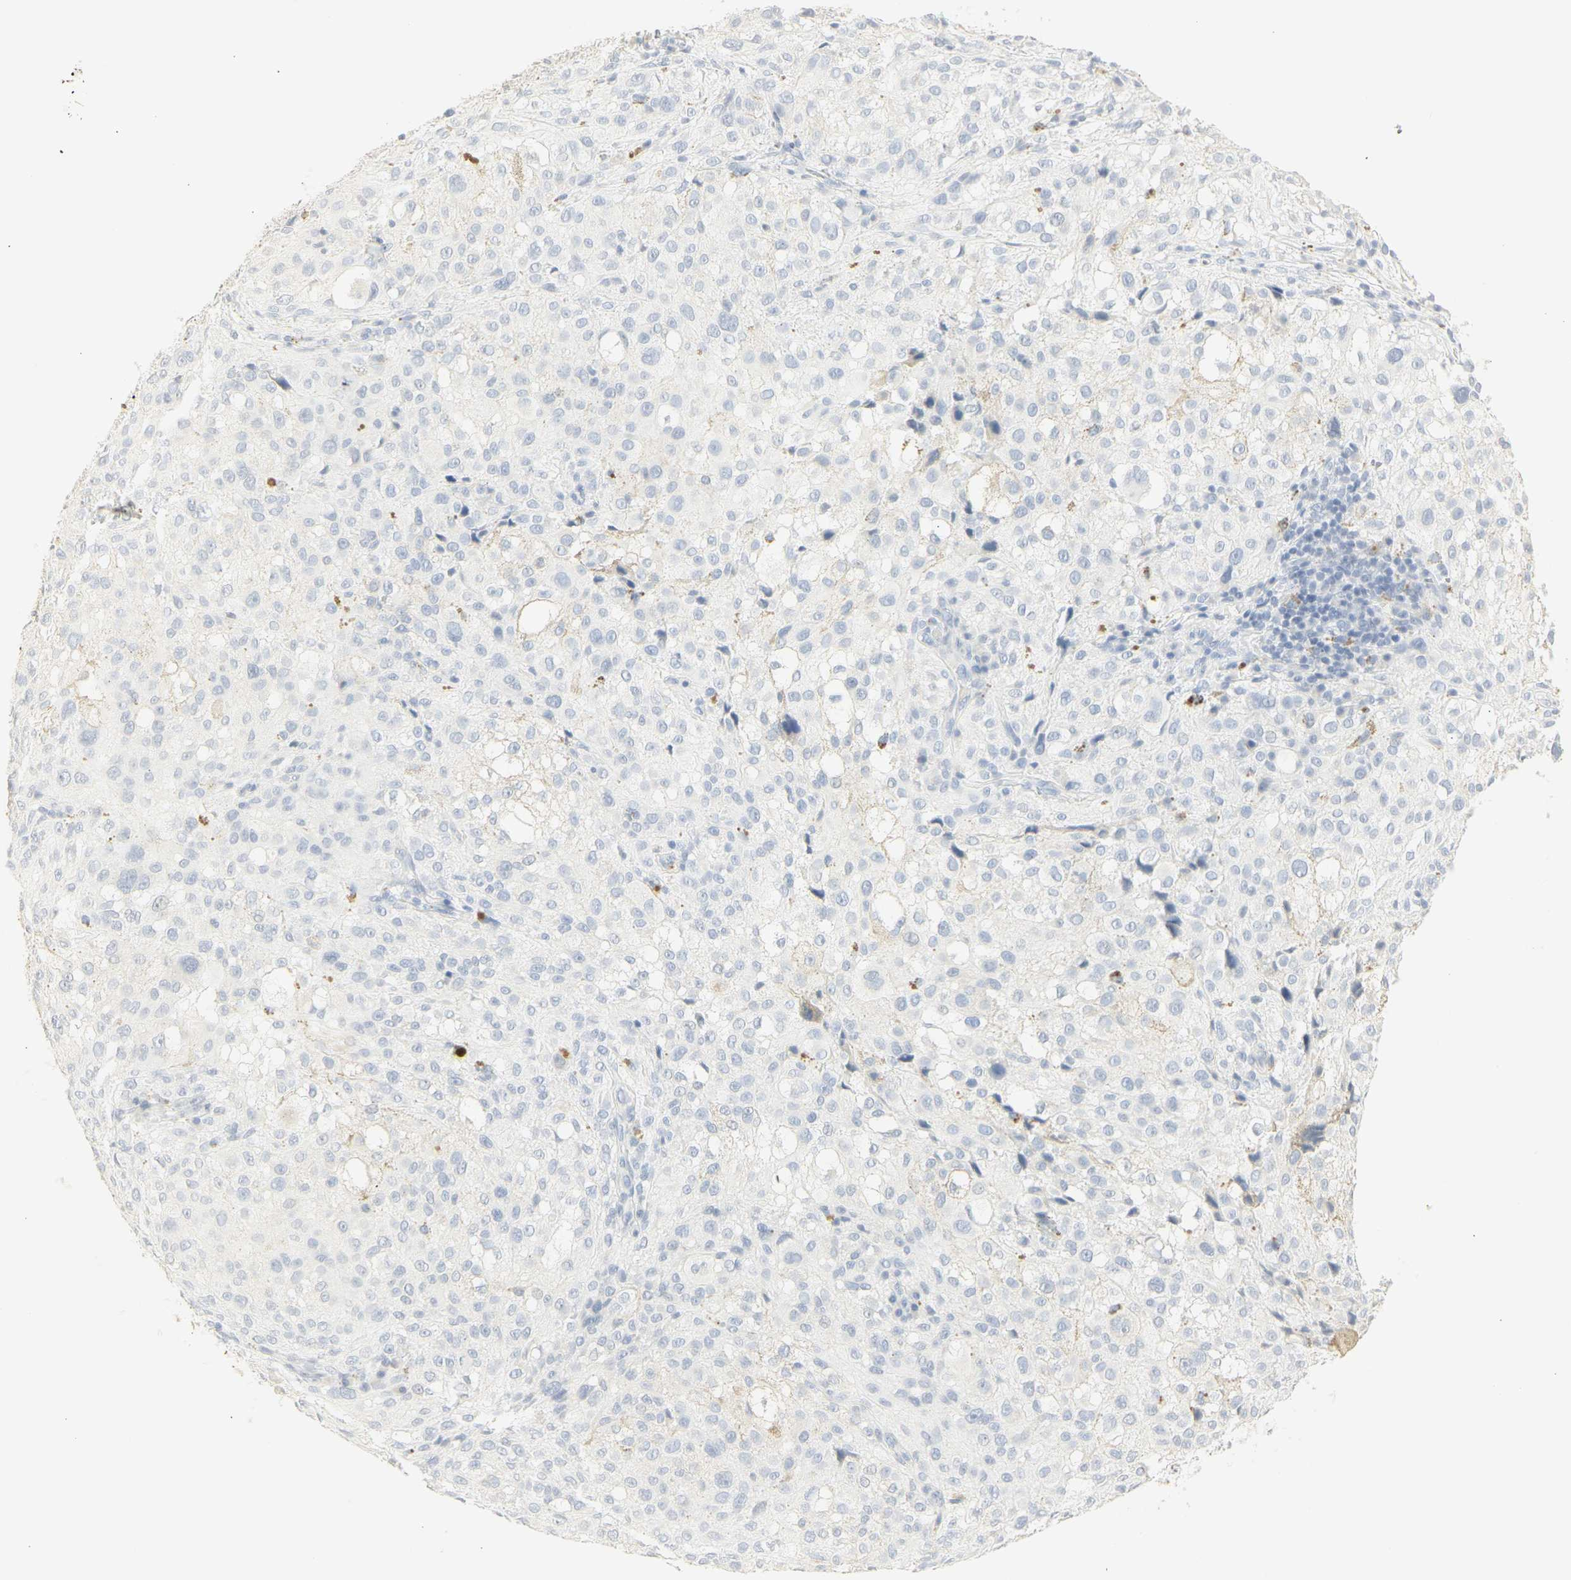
{"staining": {"intensity": "negative", "quantity": "none", "location": "none"}, "tissue": "melanoma", "cell_type": "Tumor cells", "image_type": "cancer", "snomed": [{"axis": "morphology", "description": "Necrosis, NOS"}, {"axis": "morphology", "description": "Malignant melanoma, NOS"}, {"axis": "topography", "description": "Skin"}], "caption": "This is a histopathology image of immunohistochemistry (IHC) staining of melanoma, which shows no staining in tumor cells.", "gene": "MPO", "patient": {"sex": "female", "age": 87}}